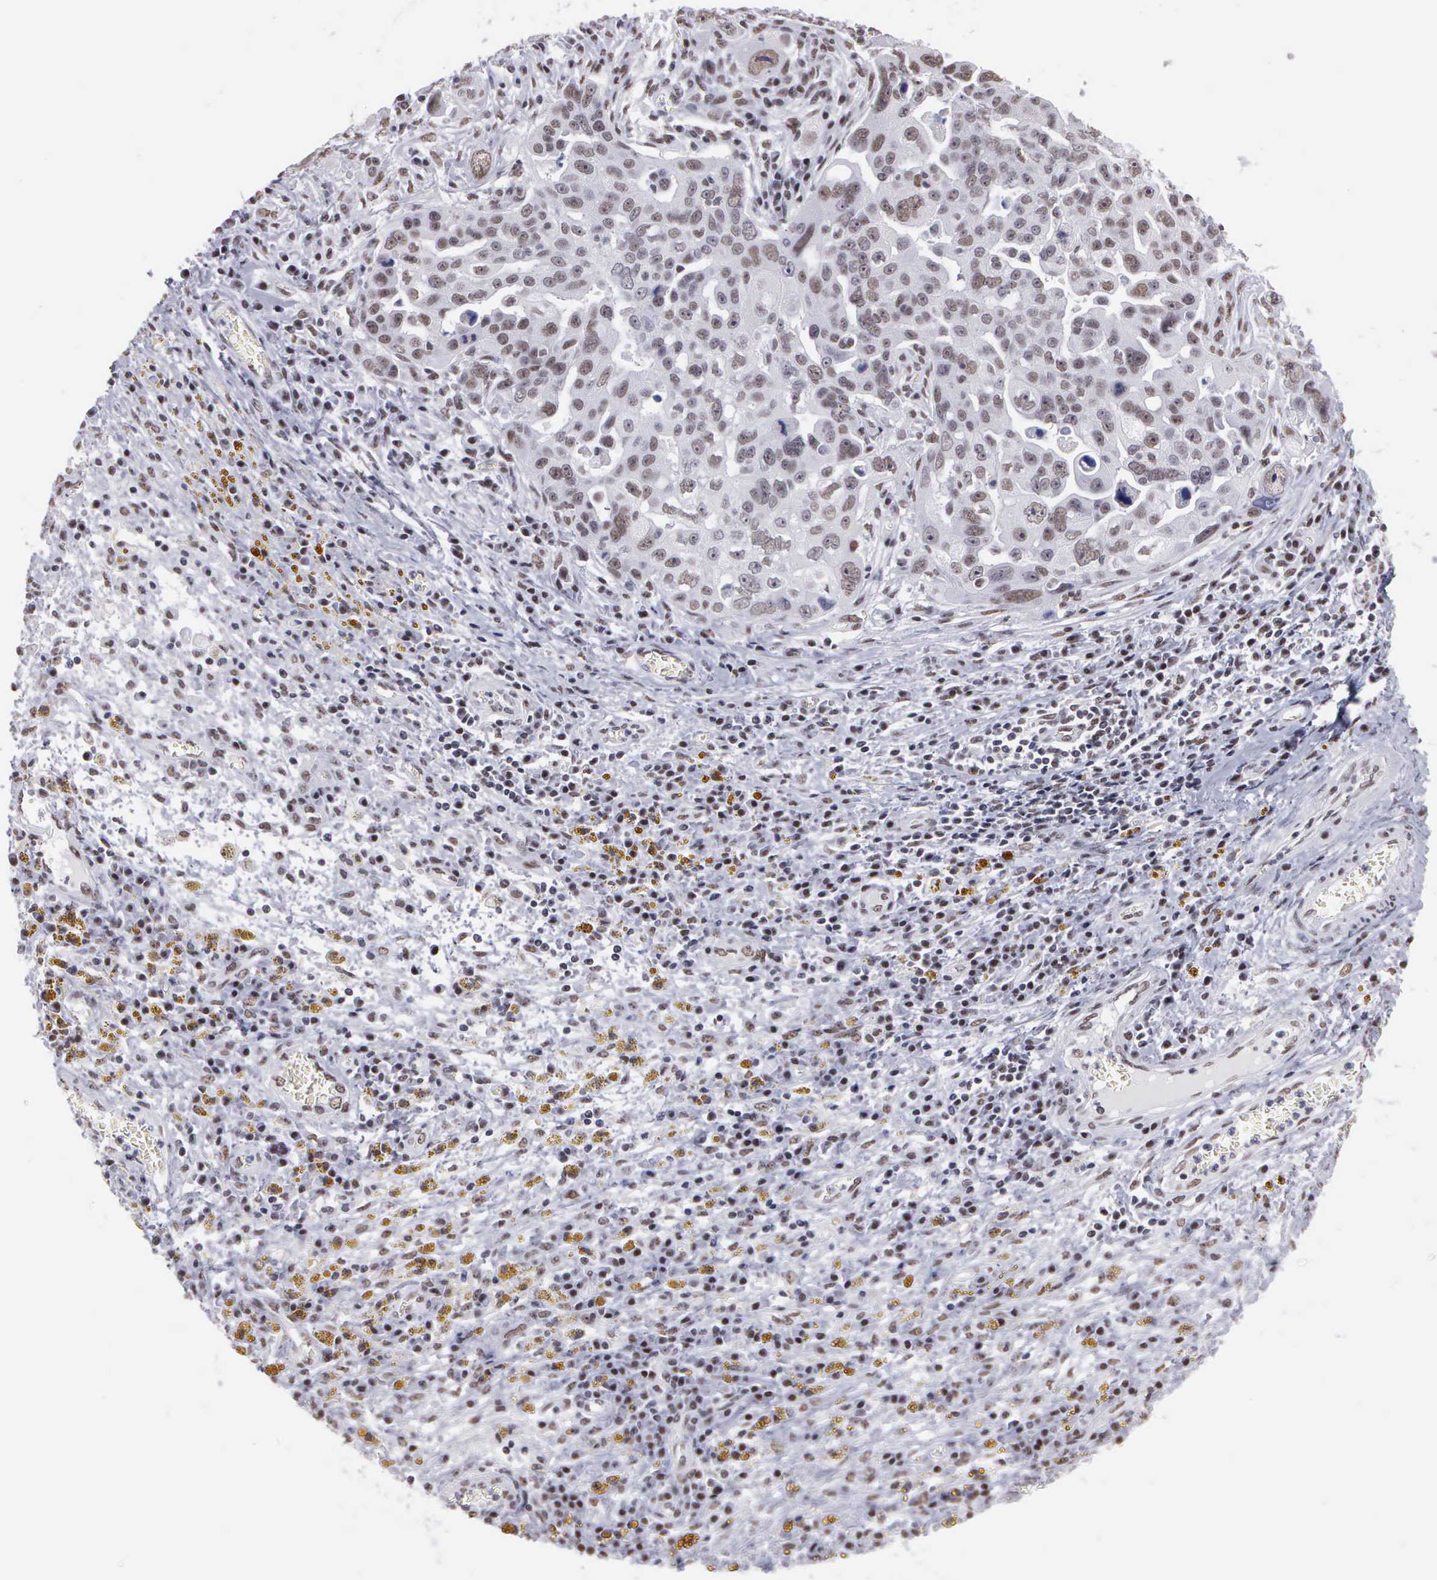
{"staining": {"intensity": "weak", "quantity": "25%-75%", "location": "nuclear"}, "tissue": "ovarian cancer", "cell_type": "Tumor cells", "image_type": "cancer", "snomed": [{"axis": "morphology", "description": "Carcinoma, endometroid"}, {"axis": "topography", "description": "Ovary"}], "caption": "Ovarian cancer (endometroid carcinoma) stained with a brown dye demonstrates weak nuclear positive expression in about 25%-75% of tumor cells.", "gene": "CSTF2", "patient": {"sex": "female", "age": 75}}